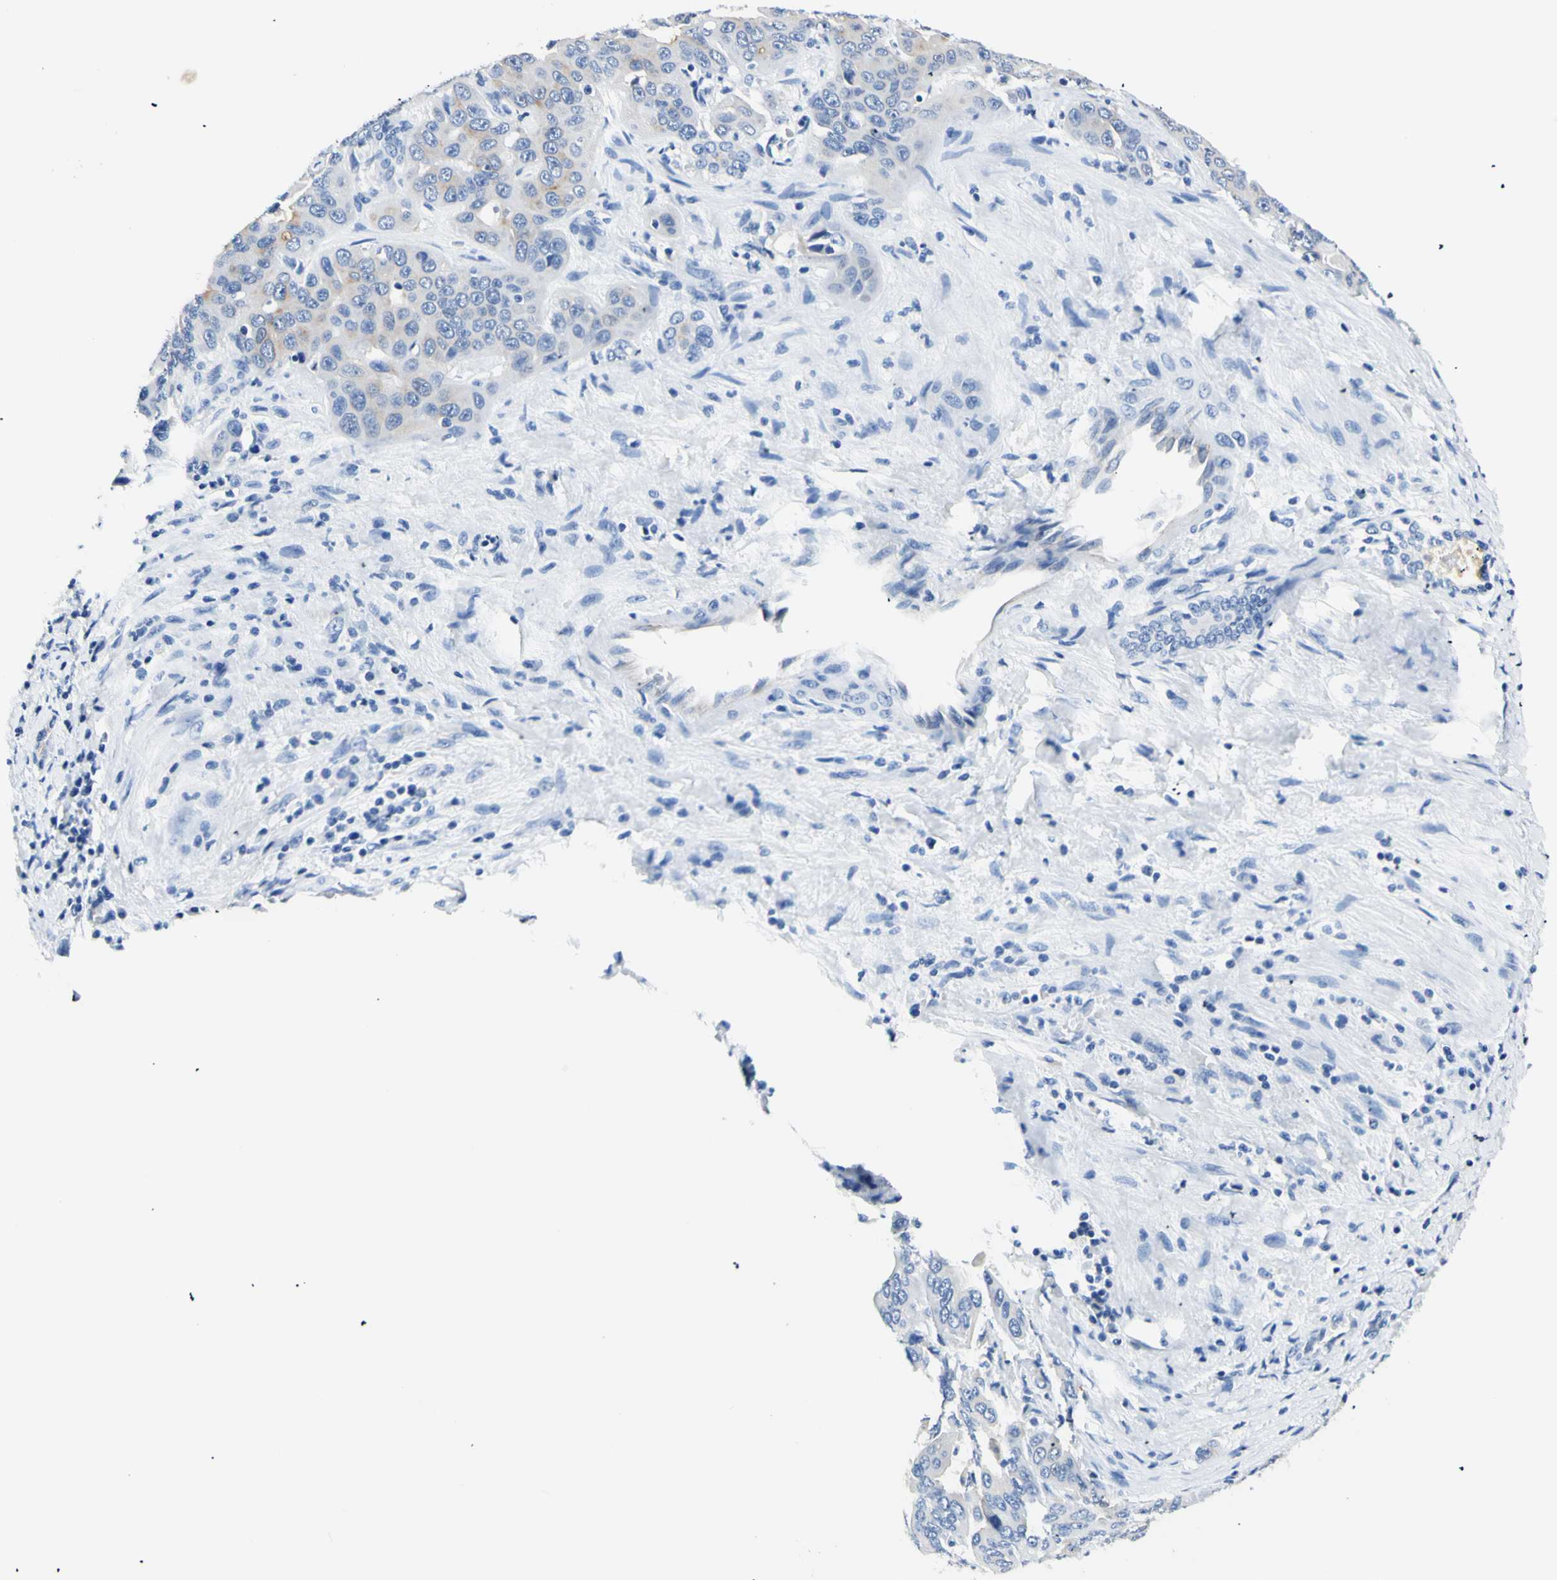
{"staining": {"intensity": "negative", "quantity": "none", "location": "none"}, "tissue": "liver cancer", "cell_type": "Tumor cells", "image_type": "cancer", "snomed": [{"axis": "morphology", "description": "Cholangiocarcinoma"}, {"axis": "topography", "description": "Liver"}], "caption": "This is a image of IHC staining of liver cancer, which shows no staining in tumor cells.", "gene": "HPCA", "patient": {"sex": "female", "age": 52}}